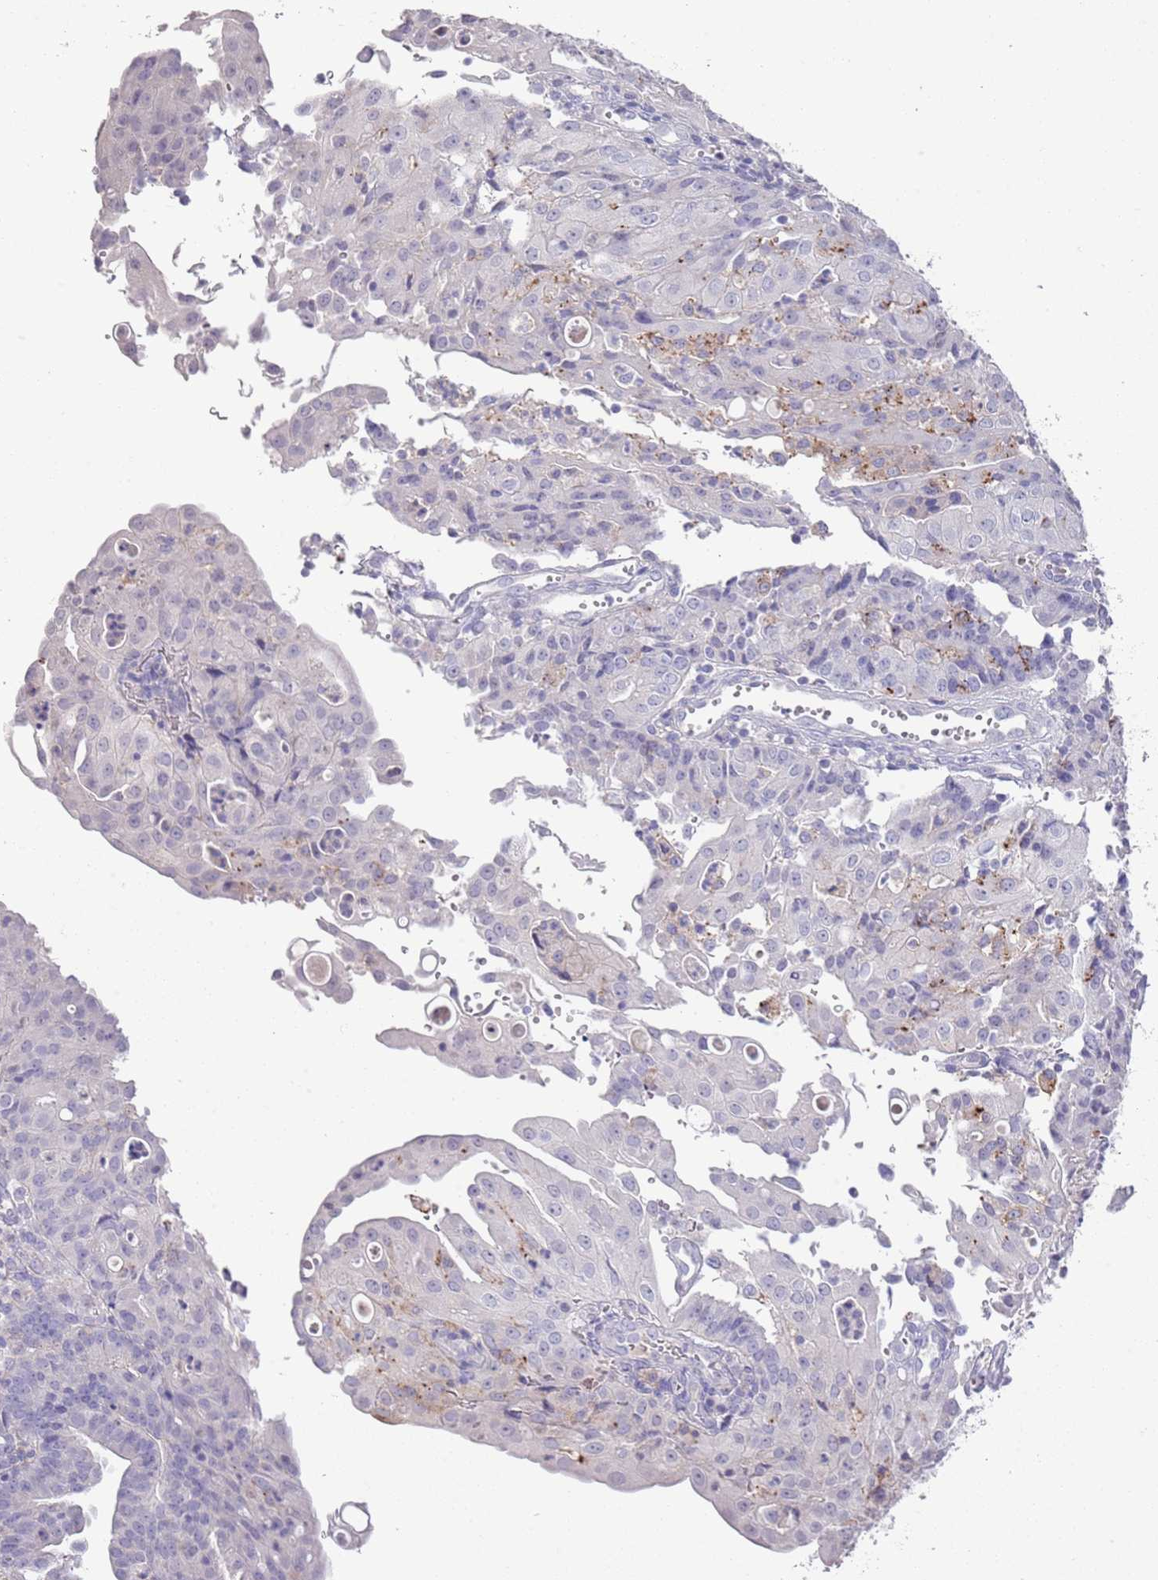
{"staining": {"intensity": "moderate", "quantity": "<25%", "location": "cytoplasmic/membranous"}, "tissue": "endometrial cancer", "cell_type": "Tumor cells", "image_type": "cancer", "snomed": [{"axis": "morphology", "description": "Adenocarcinoma, NOS"}, {"axis": "topography", "description": "Endometrium"}], "caption": "Protein staining exhibits moderate cytoplasmic/membranous expression in approximately <25% of tumor cells in endometrial adenocarcinoma.", "gene": "ABHD17A", "patient": {"sex": "female", "age": 56}}